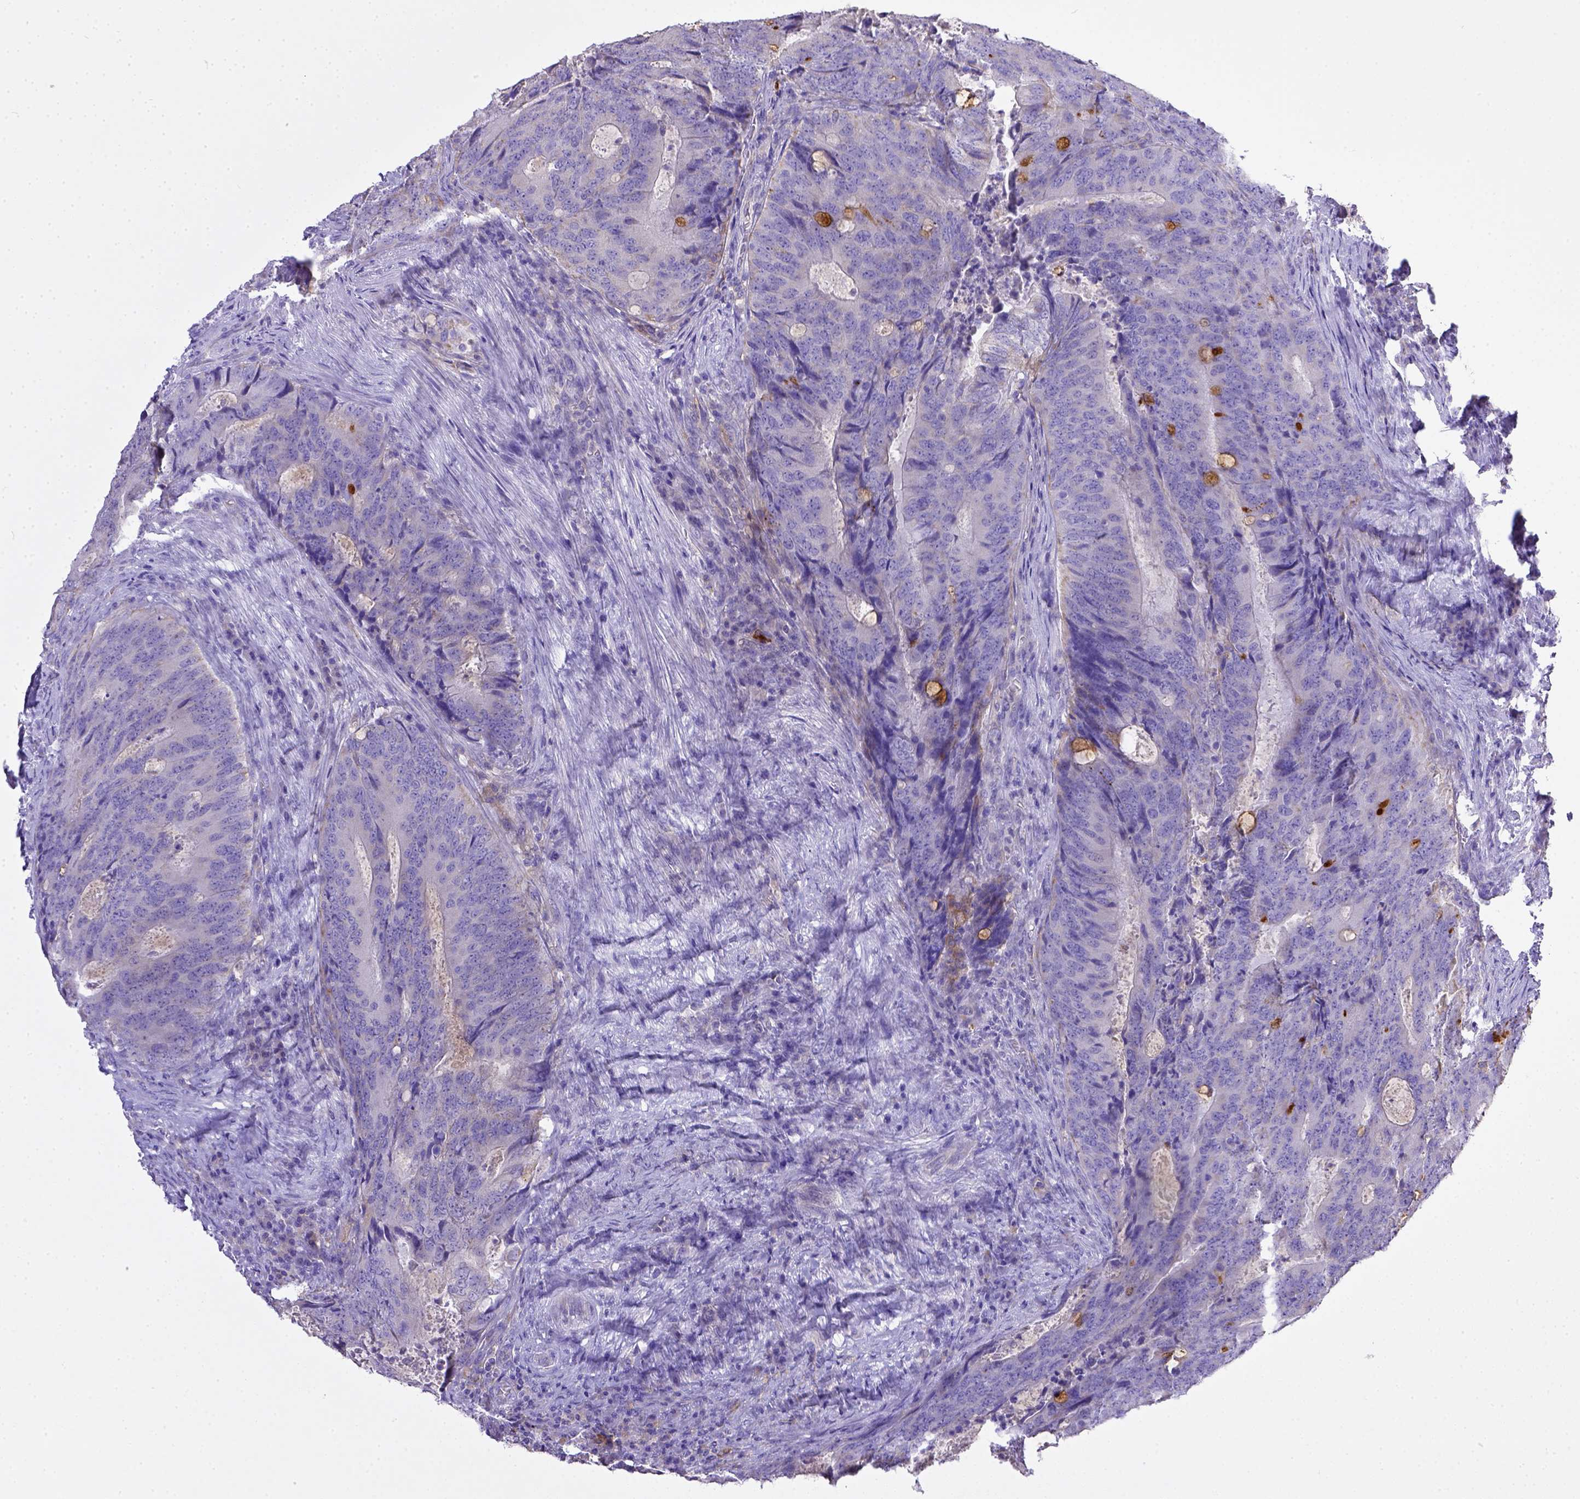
{"staining": {"intensity": "negative", "quantity": "none", "location": "none"}, "tissue": "colorectal cancer", "cell_type": "Tumor cells", "image_type": "cancer", "snomed": [{"axis": "morphology", "description": "Adenocarcinoma, NOS"}, {"axis": "topography", "description": "Colon"}], "caption": "The photomicrograph displays no staining of tumor cells in adenocarcinoma (colorectal). Nuclei are stained in blue.", "gene": "CD40", "patient": {"sex": "male", "age": 67}}